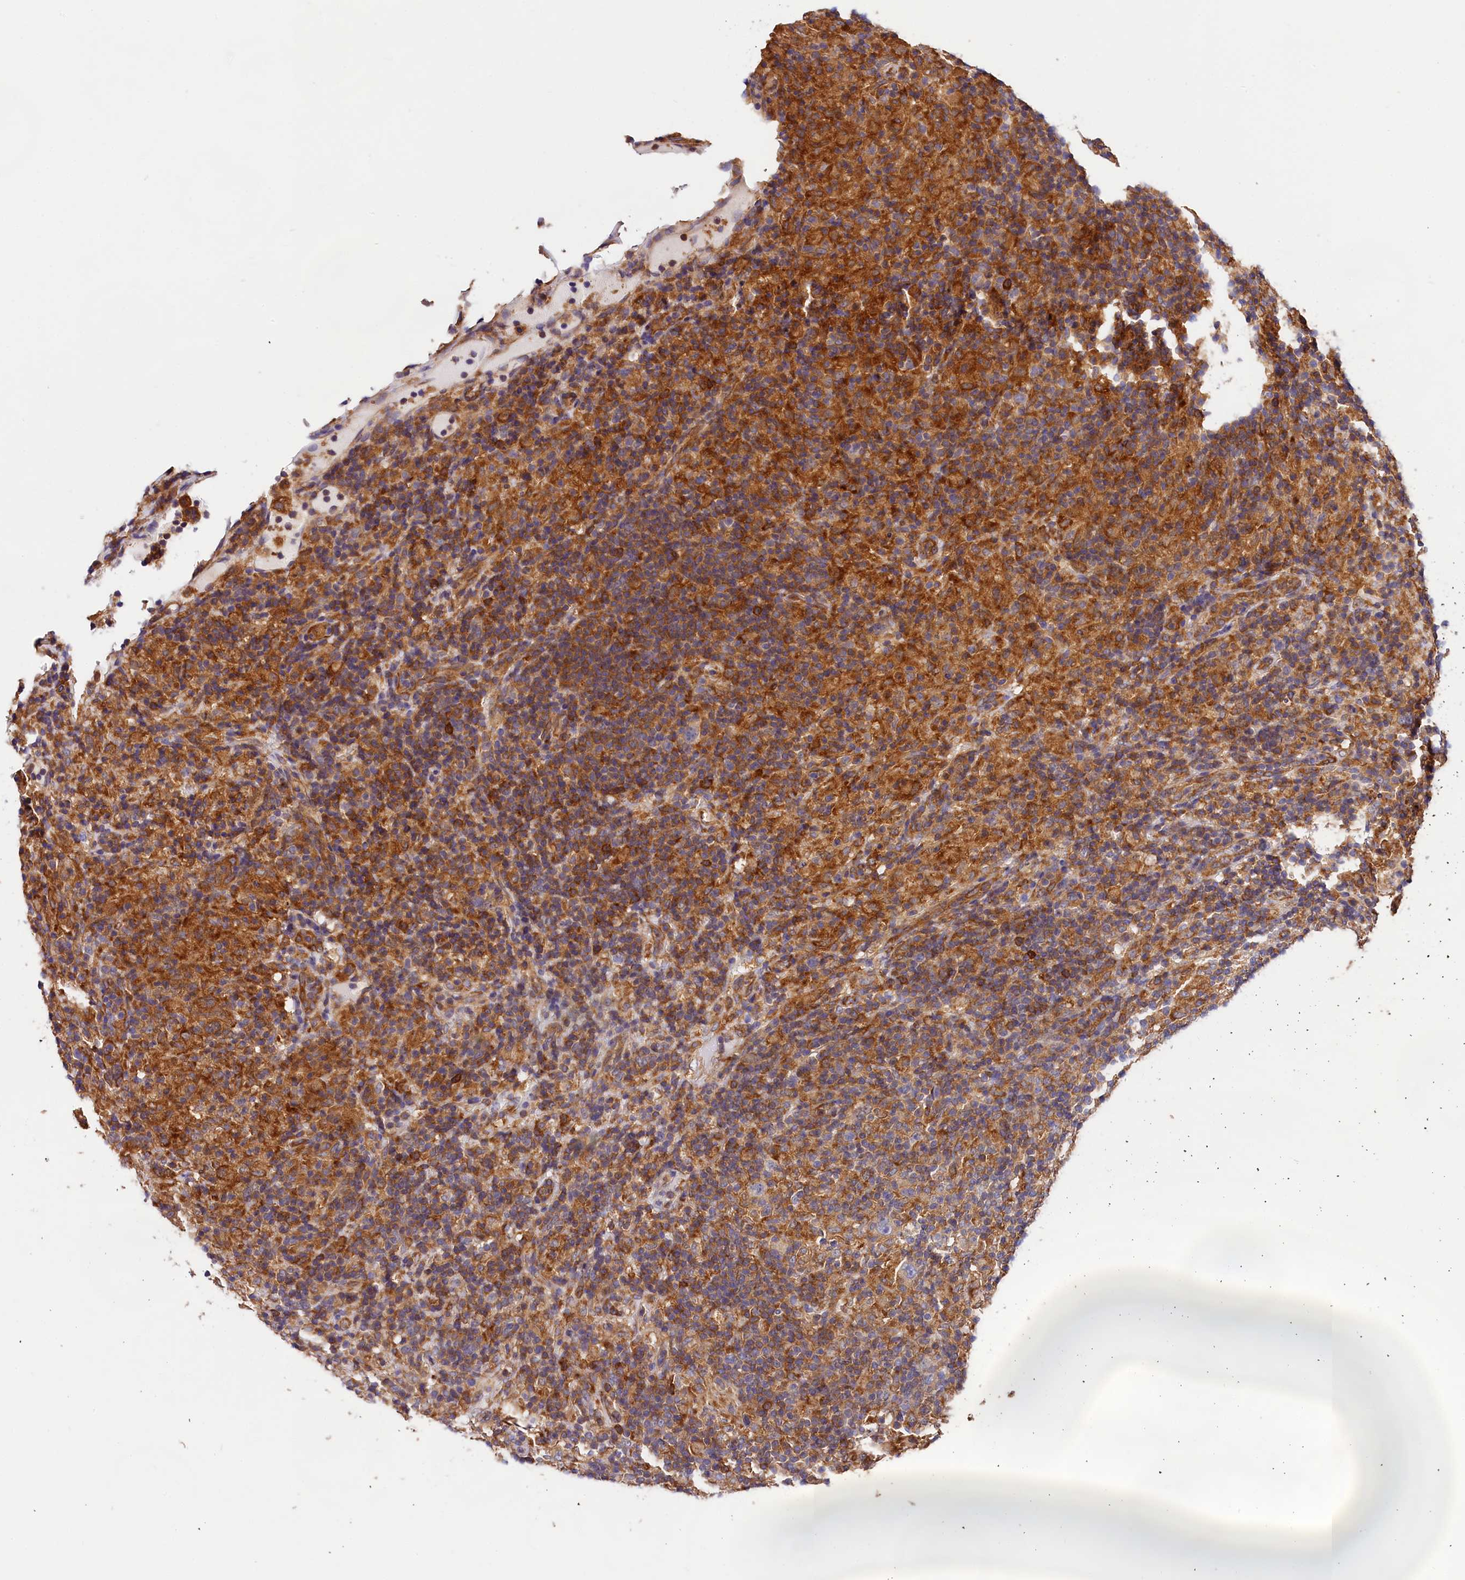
{"staining": {"intensity": "negative", "quantity": "none", "location": "none"}, "tissue": "lymphoma", "cell_type": "Tumor cells", "image_type": "cancer", "snomed": [{"axis": "morphology", "description": "Hodgkin's disease, NOS"}, {"axis": "topography", "description": "Lymph node"}], "caption": "A histopathology image of human lymphoma is negative for staining in tumor cells.", "gene": "OAS3", "patient": {"sex": "male", "age": 70}}